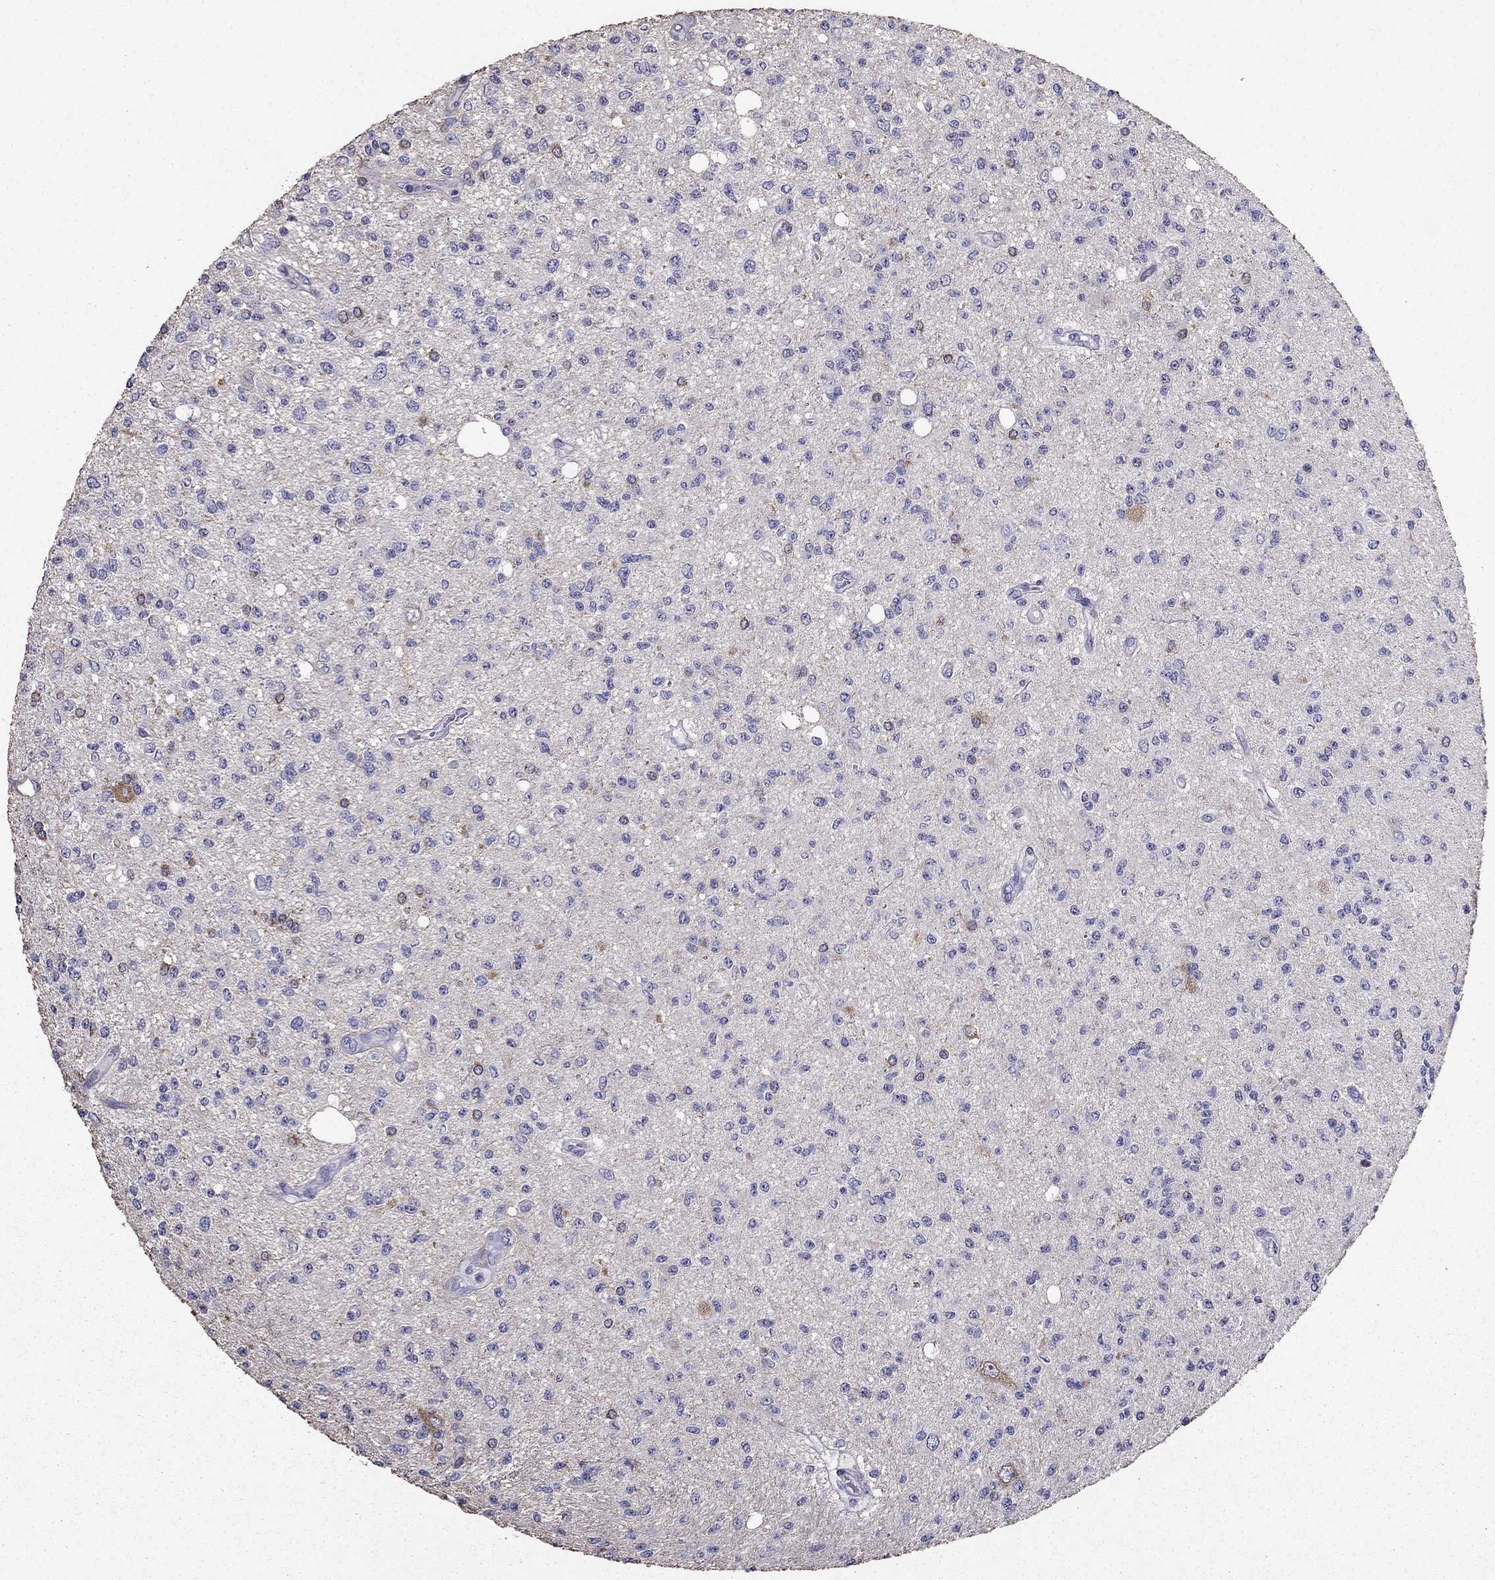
{"staining": {"intensity": "negative", "quantity": "none", "location": "none"}, "tissue": "glioma", "cell_type": "Tumor cells", "image_type": "cancer", "snomed": [{"axis": "morphology", "description": "Glioma, malignant, Low grade"}, {"axis": "topography", "description": "Brain"}], "caption": "This is a histopathology image of immunohistochemistry staining of low-grade glioma (malignant), which shows no expression in tumor cells.", "gene": "AK5", "patient": {"sex": "male", "age": 67}}